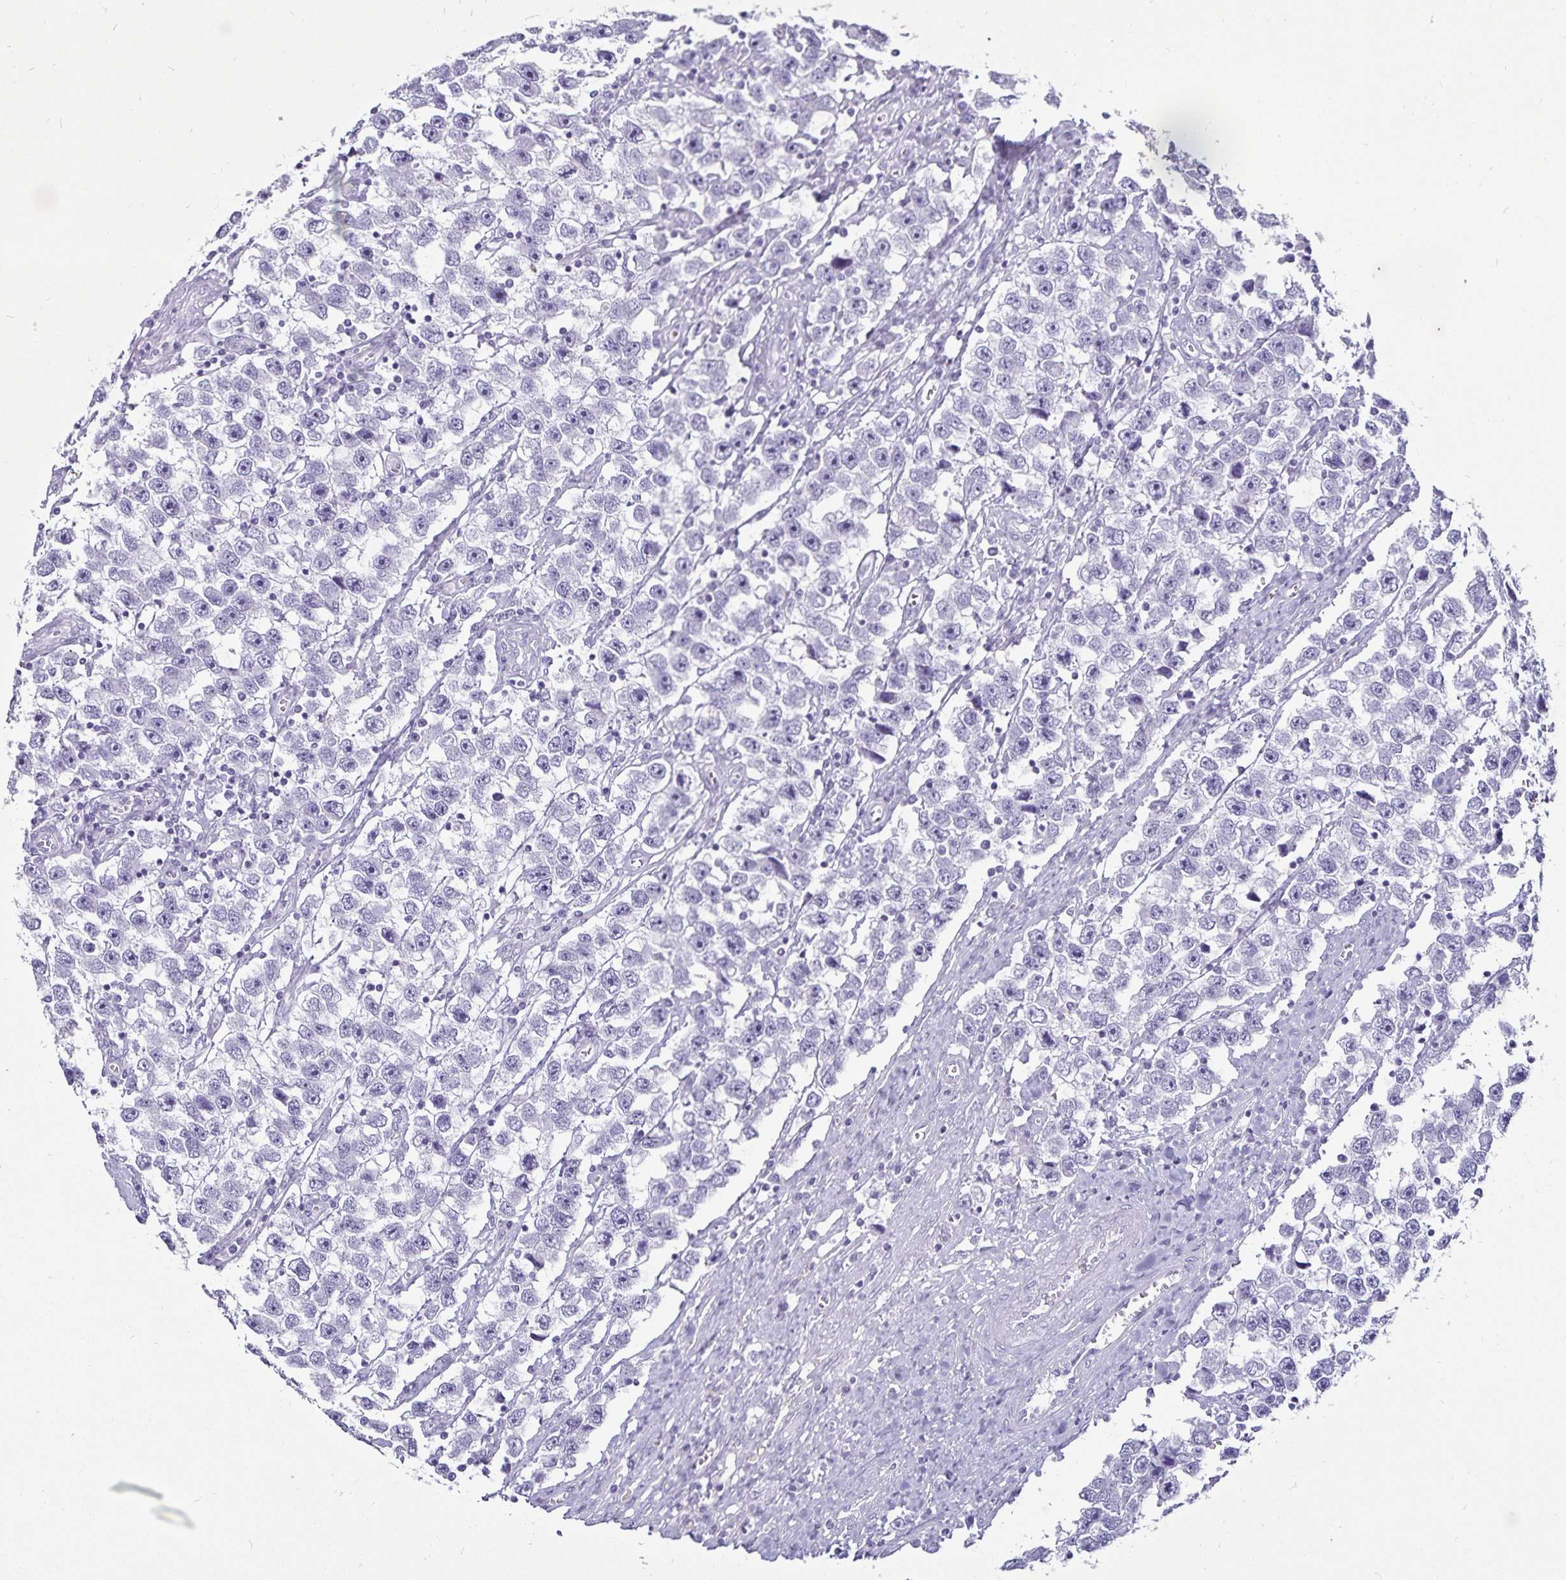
{"staining": {"intensity": "negative", "quantity": "none", "location": "none"}, "tissue": "testis cancer", "cell_type": "Tumor cells", "image_type": "cancer", "snomed": [{"axis": "morphology", "description": "Seminoma, NOS"}, {"axis": "topography", "description": "Testis"}], "caption": "Immunohistochemistry (IHC) of human testis cancer (seminoma) shows no staining in tumor cells.", "gene": "DEFA6", "patient": {"sex": "male", "age": 33}}